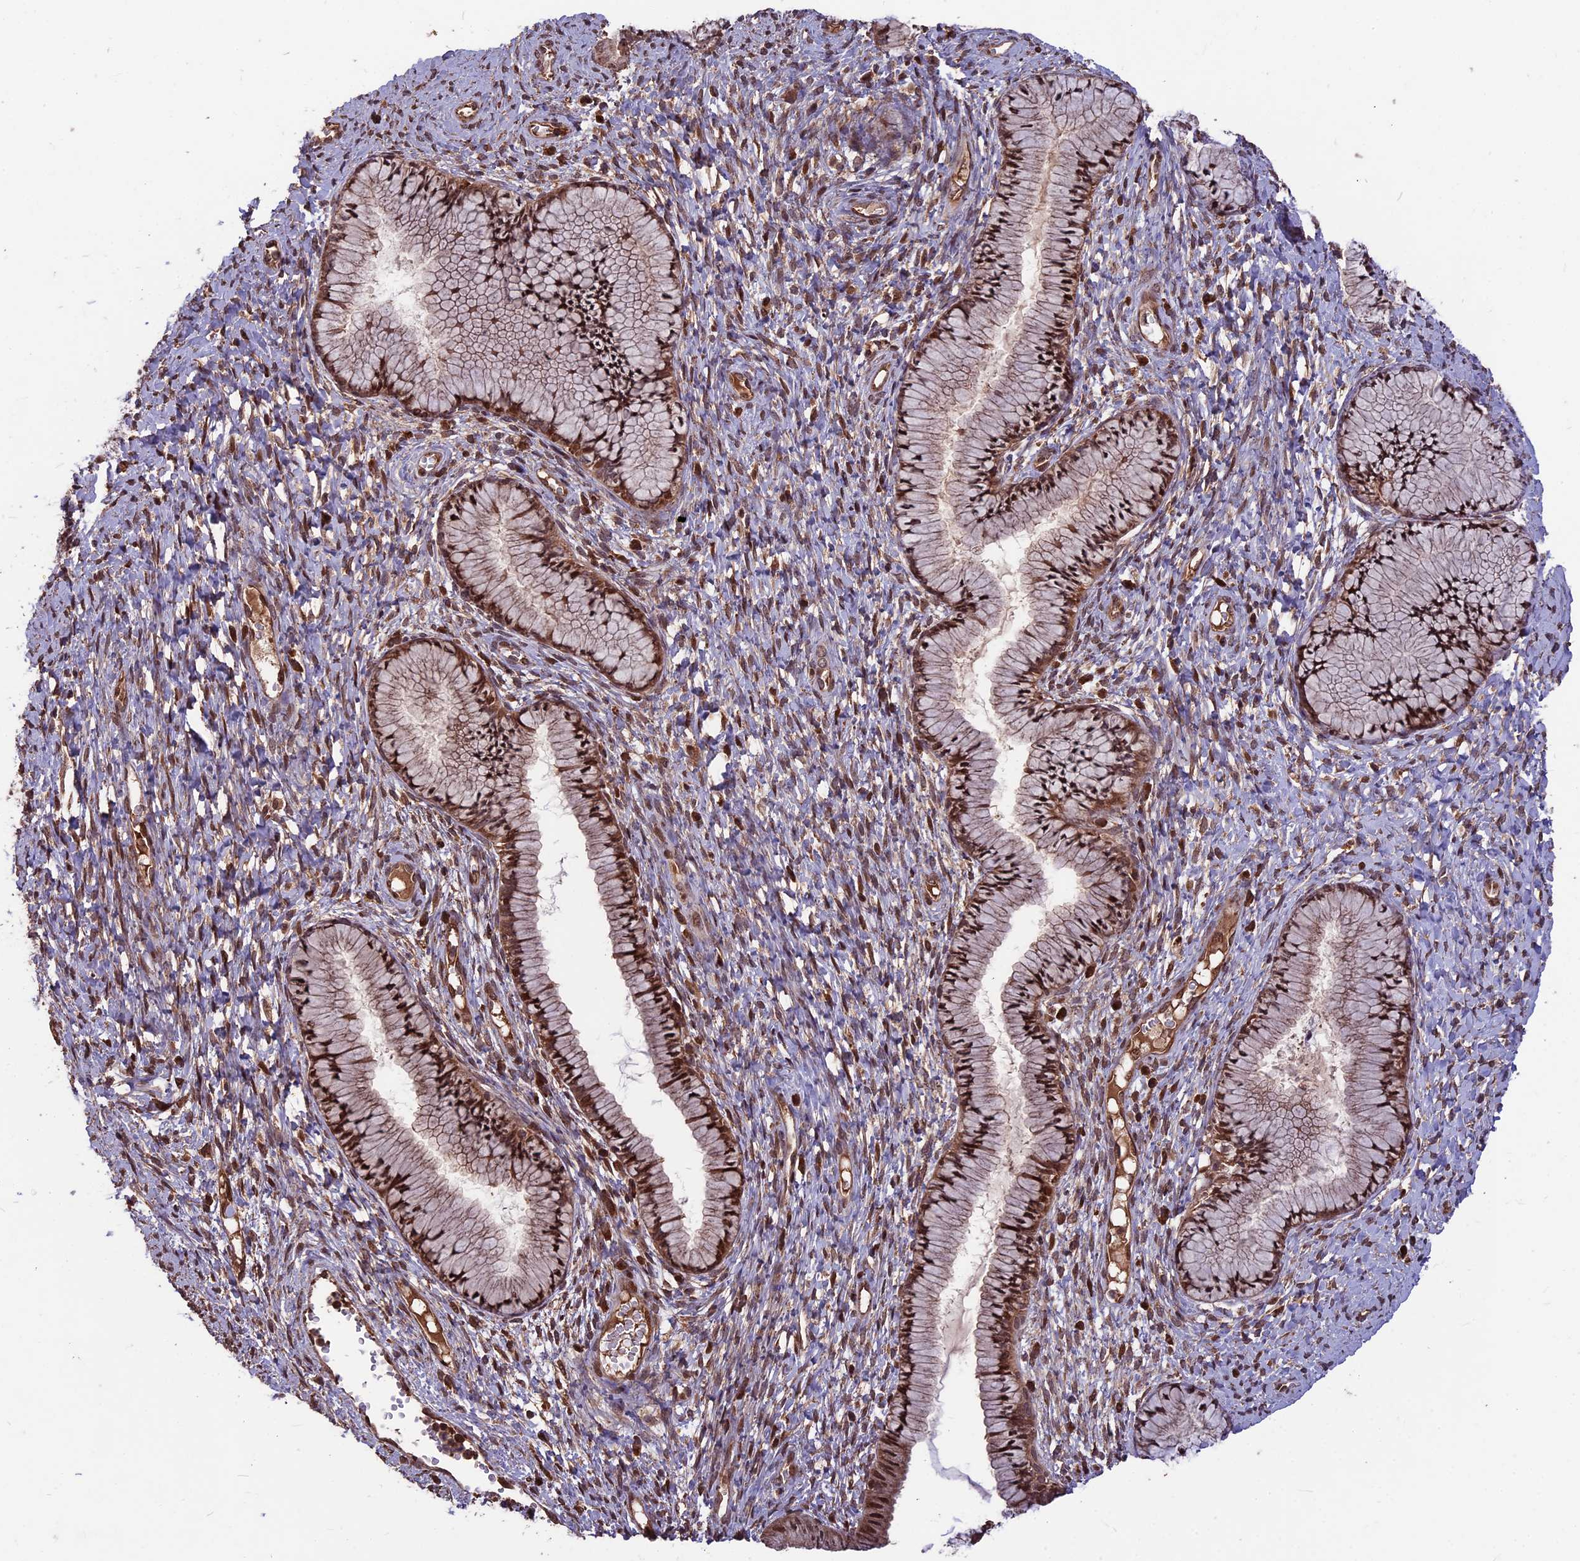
{"staining": {"intensity": "strong", "quantity": ">75%", "location": "cytoplasmic/membranous,nuclear"}, "tissue": "cervix", "cell_type": "Glandular cells", "image_type": "normal", "snomed": [{"axis": "morphology", "description": "Normal tissue, NOS"}, {"axis": "topography", "description": "Cervix"}], "caption": "Immunohistochemical staining of normal human cervix displays >75% levels of strong cytoplasmic/membranous,nuclear protein positivity in approximately >75% of glandular cells. (Brightfield microscopy of DAB IHC at high magnification).", "gene": "ZNF598", "patient": {"sex": "female", "age": 42}}